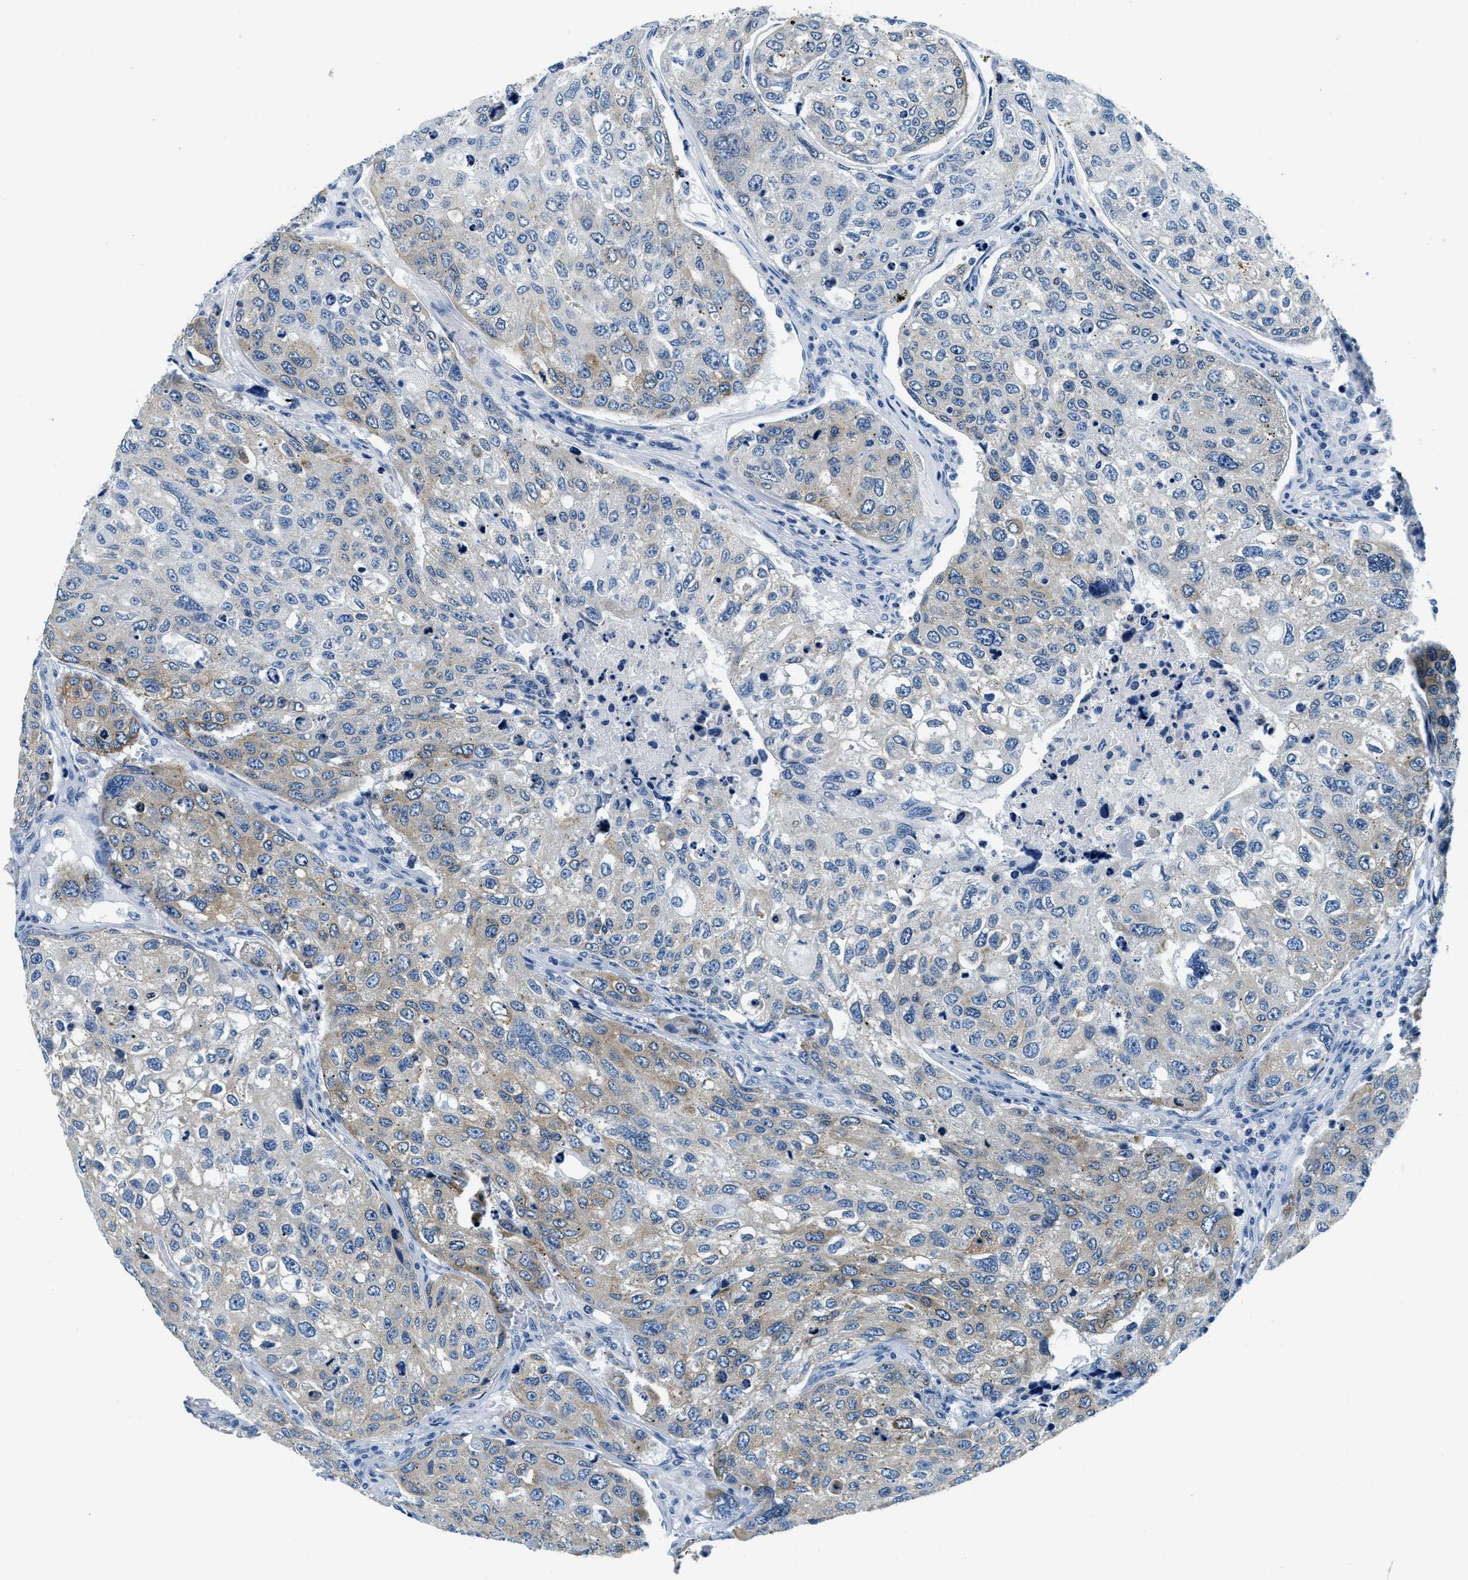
{"staining": {"intensity": "weak", "quantity": "25%-75%", "location": "cytoplasmic/membranous"}, "tissue": "urothelial cancer", "cell_type": "Tumor cells", "image_type": "cancer", "snomed": [{"axis": "morphology", "description": "Urothelial carcinoma, High grade"}, {"axis": "topography", "description": "Lymph node"}, {"axis": "topography", "description": "Urinary bladder"}], "caption": "Urothelial carcinoma (high-grade) stained with a brown dye reveals weak cytoplasmic/membranous positive expression in about 25%-75% of tumor cells.", "gene": "UBAC2", "patient": {"sex": "male", "age": 51}}